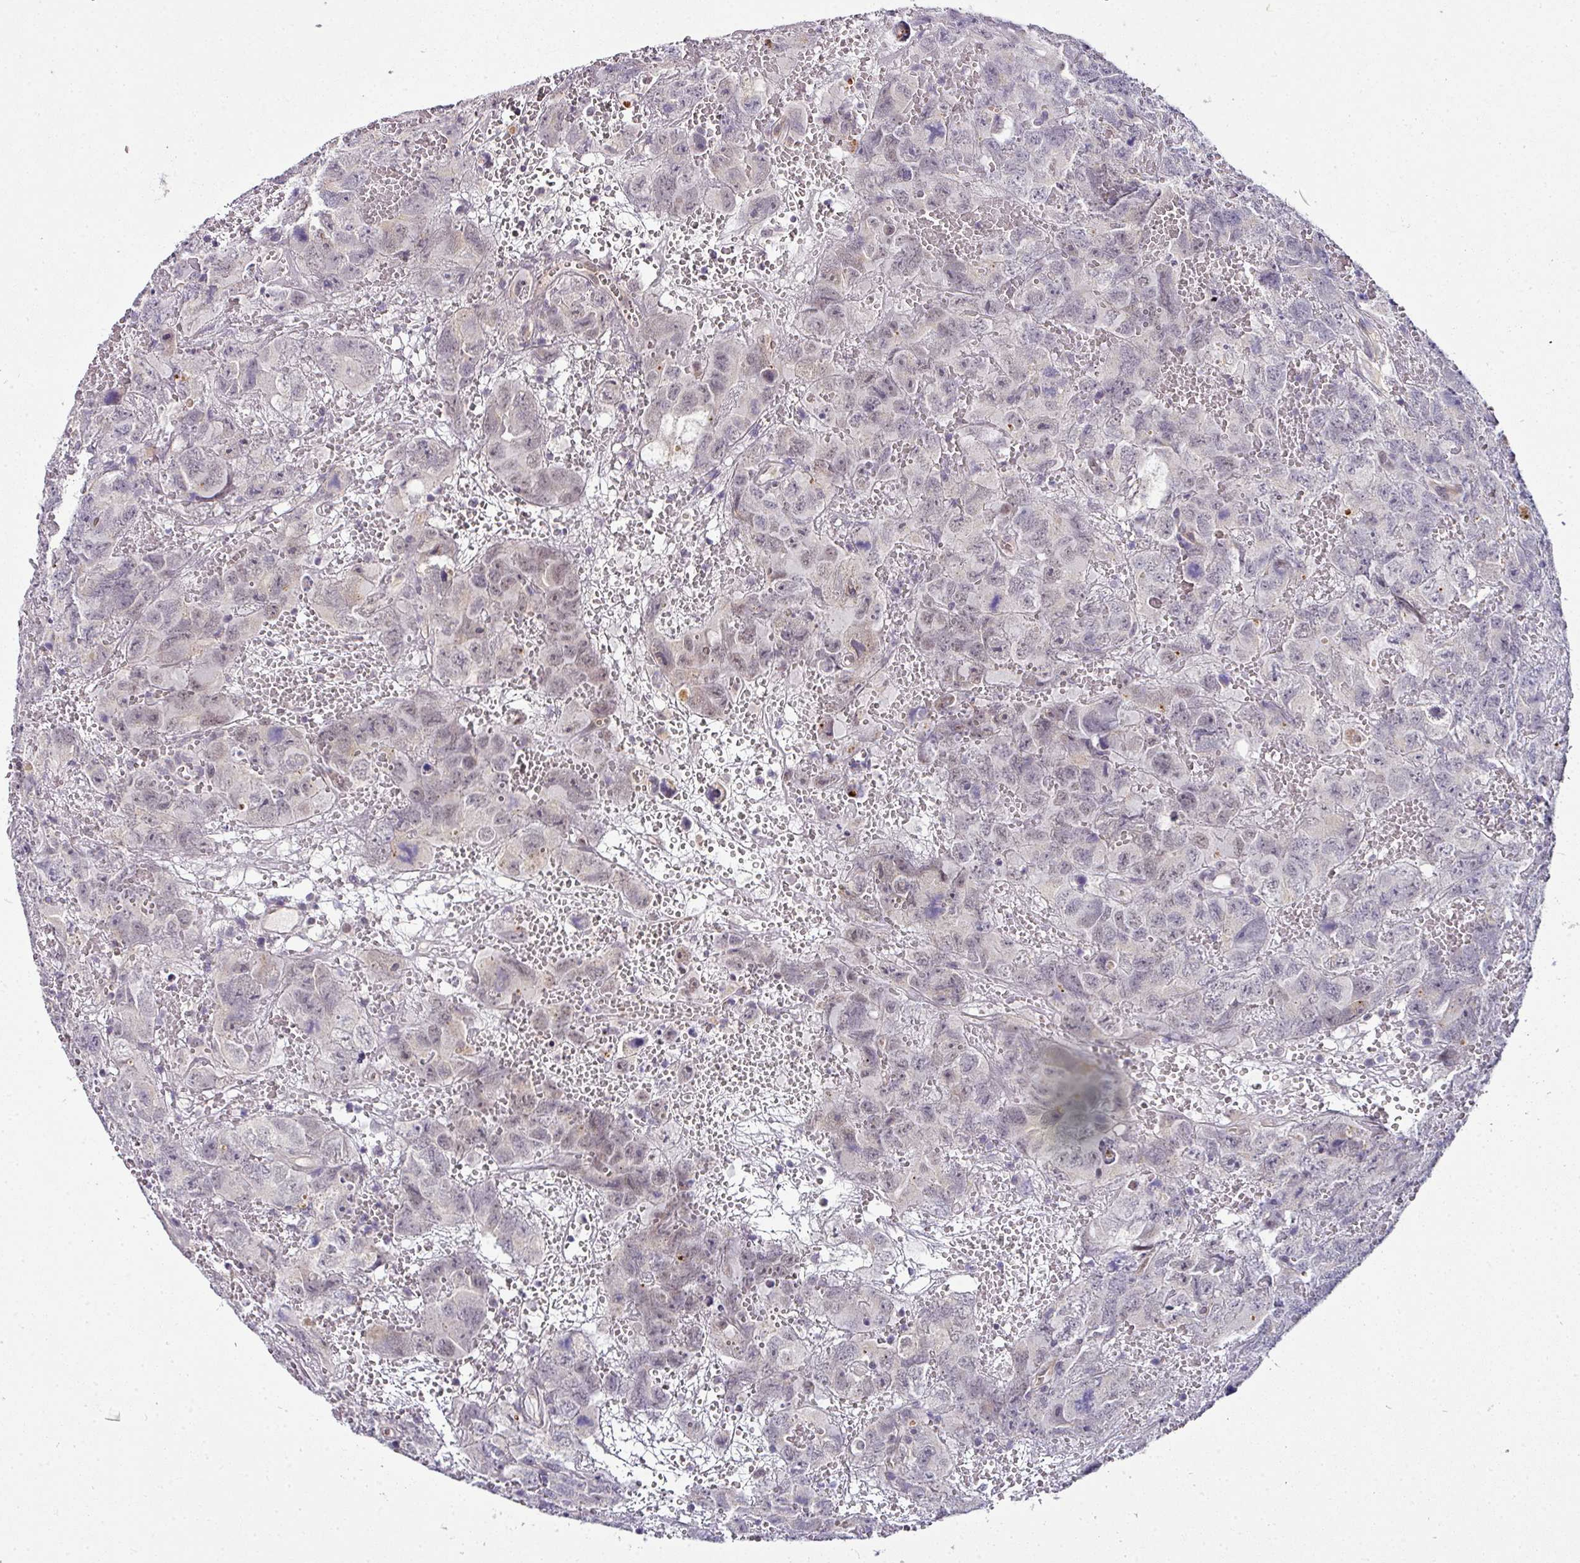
{"staining": {"intensity": "weak", "quantity": "<25%", "location": "nuclear"}, "tissue": "testis cancer", "cell_type": "Tumor cells", "image_type": "cancer", "snomed": [{"axis": "morphology", "description": "Carcinoma, Embryonal, NOS"}, {"axis": "topography", "description": "Testis"}], "caption": "The immunohistochemistry photomicrograph has no significant expression in tumor cells of testis cancer (embryonal carcinoma) tissue.", "gene": "NAPSA", "patient": {"sex": "male", "age": 45}}